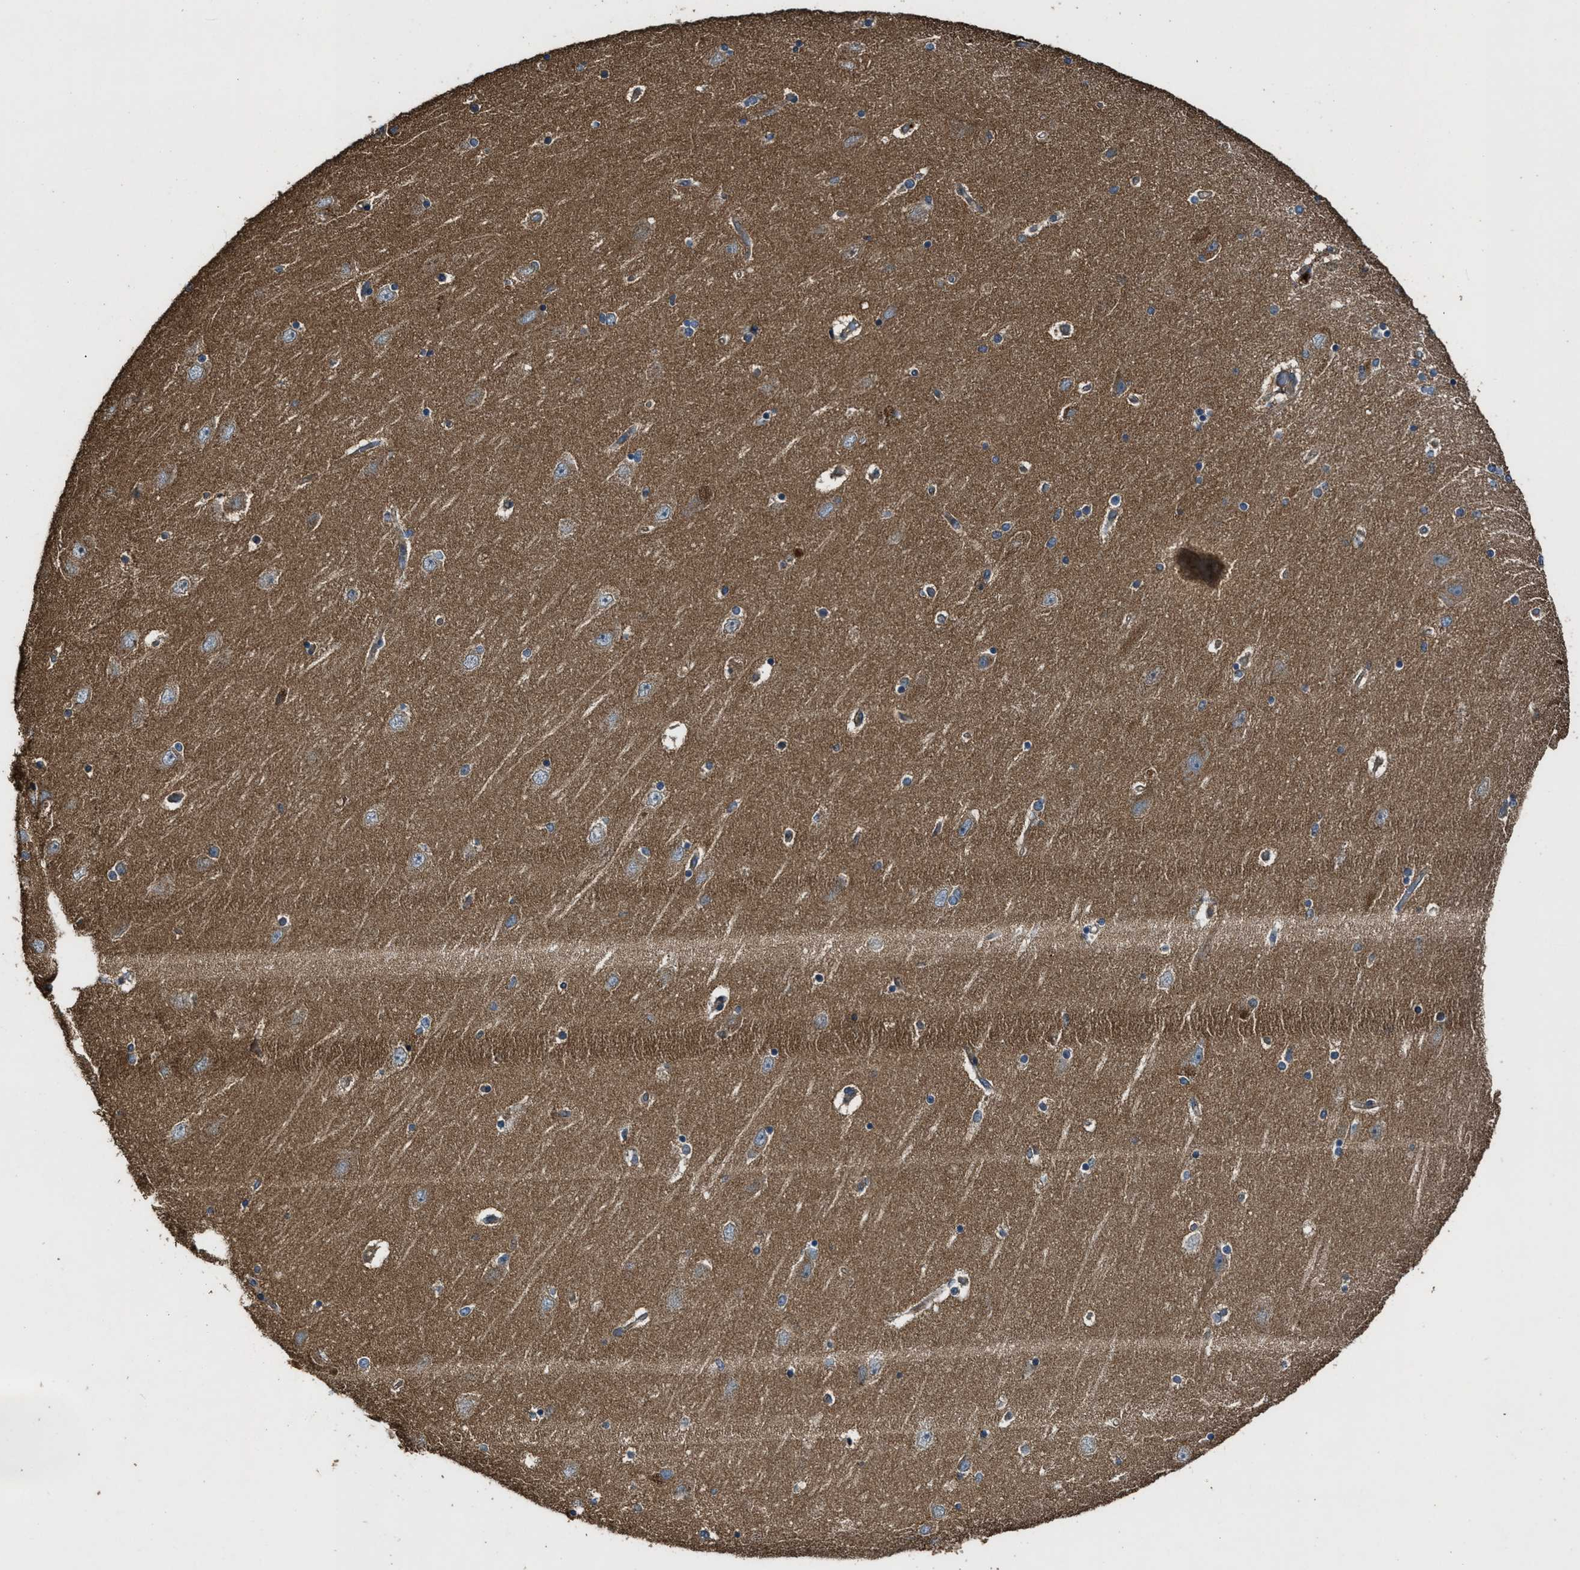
{"staining": {"intensity": "moderate", "quantity": "25%-75%", "location": "cytoplasmic/membranous"}, "tissue": "hippocampus", "cell_type": "Glial cells", "image_type": "normal", "snomed": [{"axis": "morphology", "description": "Normal tissue, NOS"}, {"axis": "topography", "description": "Hippocampus"}], "caption": "A medium amount of moderate cytoplasmic/membranous staining is appreciated in approximately 25%-75% of glial cells in normal hippocampus. Nuclei are stained in blue.", "gene": "MAP3K8", "patient": {"sex": "female", "age": 54}}